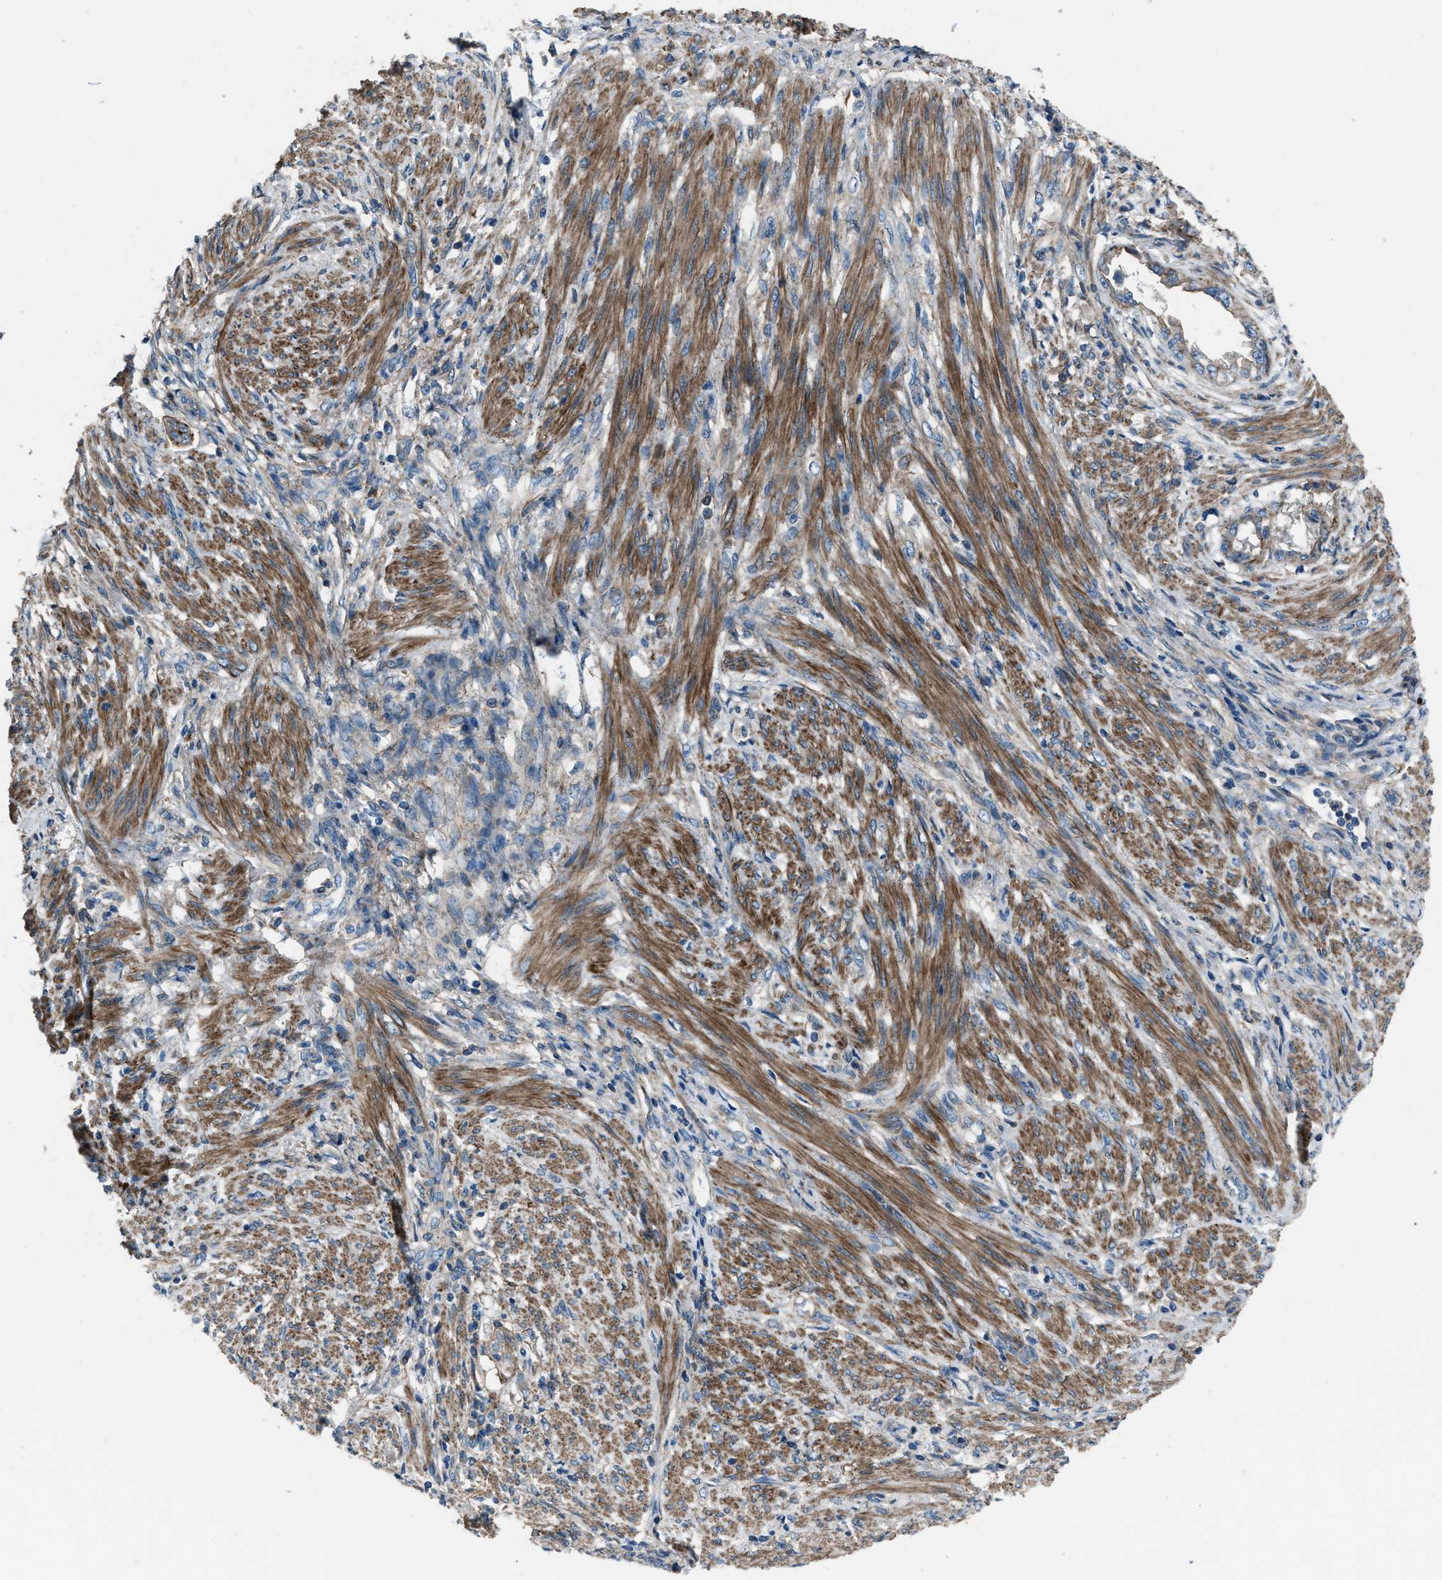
{"staining": {"intensity": "moderate", "quantity": "<25%", "location": "cytoplasmic/membranous"}, "tissue": "endometrial cancer", "cell_type": "Tumor cells", "image_type": "cancer", "snomed": [{"axis": "morphology", "description": "Adenocarcinoma, NOS"}, {"axis": "topography", "description": "Endometrium"}], "caption": "This is a photomicrograph of IHC staining of endometrial adenocarcinoma, which shows moderate staining in the cytoplasmic/membranous of tumor cells.", "gene": "SVIL", "patient": {"sex": "female", "age": 85}}